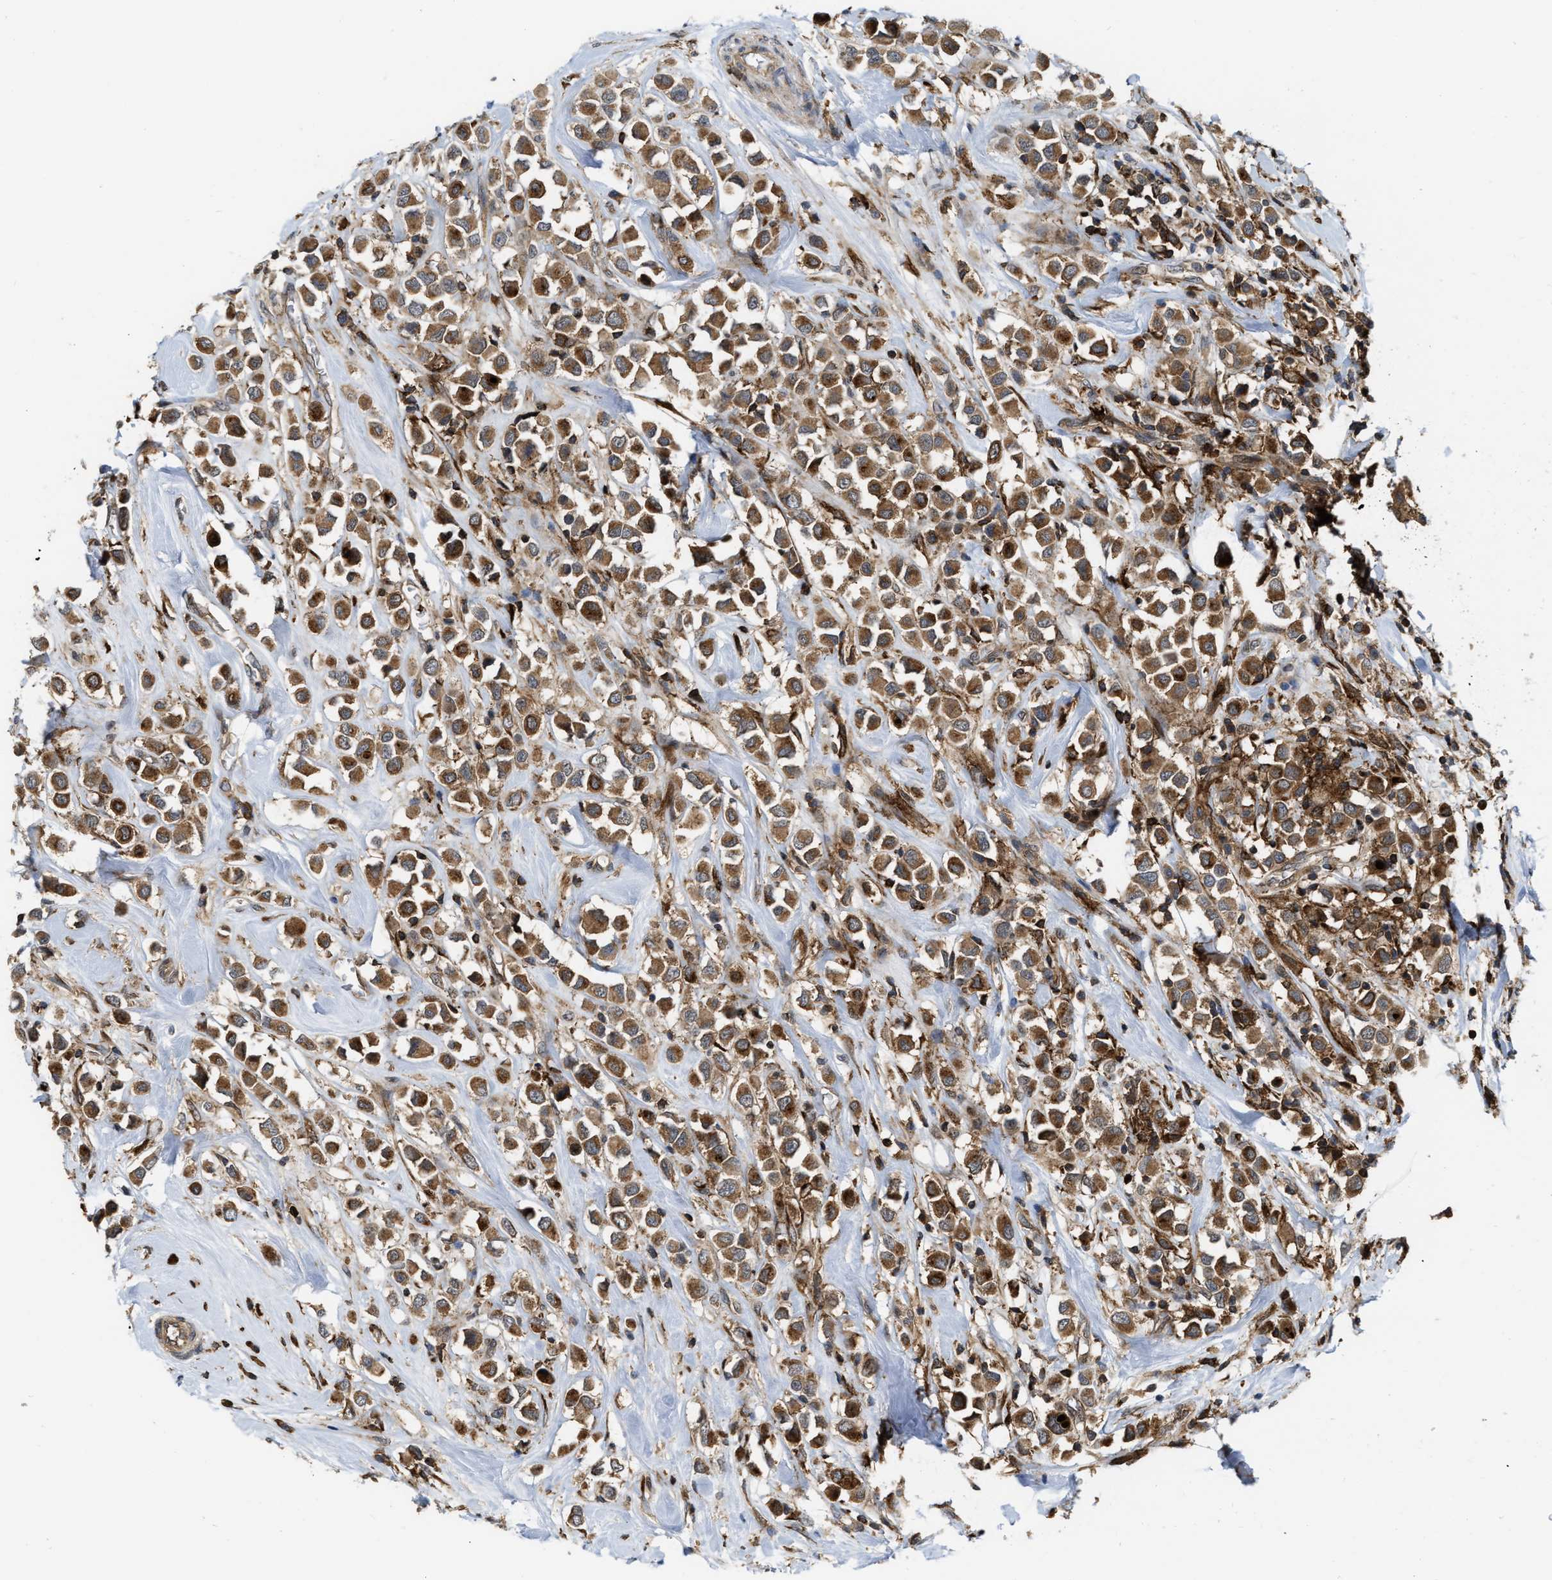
{"staining": {"intensity": "strong", "quantity": ">75%", "location": "cytoplasmic/membranous"}, "tissue": "breast cancer", "cell_type": "Tumor cells", "image_type": "cancer", "snomed": [{"axis": "morphology", "description": "Duct carcinoma"}, {"axis": "topography", "description": "Breast"}], "caption": "An IHC micrograph of tumor tissue is shown. Protein staining in brown highlights strong cytoplasmic/membranous positivity in infiltrating ductal carcinoma (breast) within tumor cells.", "gene": "IQCE", "patient": {"sex": "female", "age": 61}}